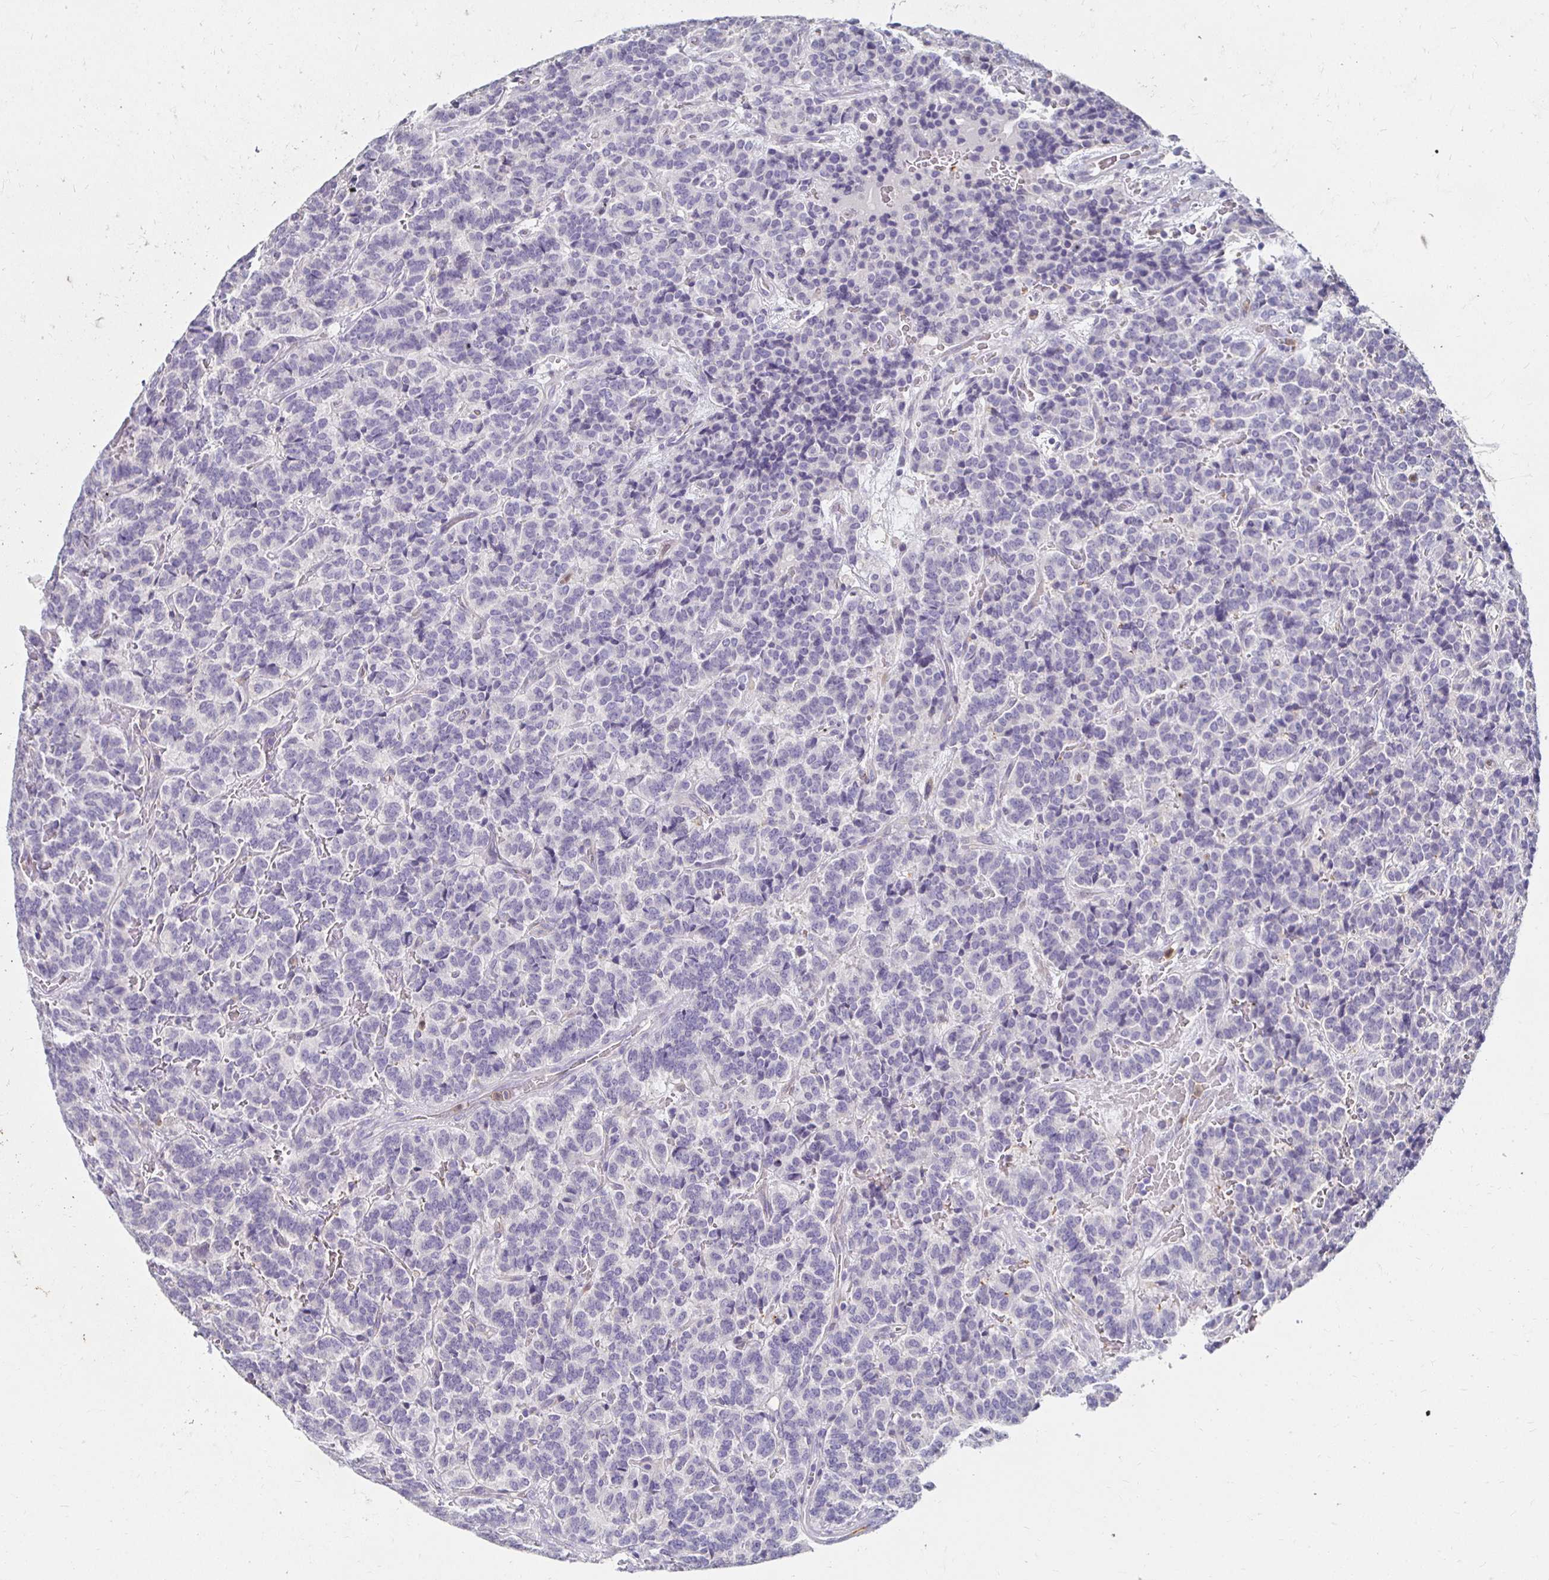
{"staining": {"intensity": "negative", "quantity": "none", "location": "none"}, "tissue": "carcinoid", "cell_type": "Tumor cells", "image_type": "cancer", "snomed": [{"axis": "morphology", "description": "Carcinoid, malignant, NOS"}, {"axis": "topography", "description": "Pancreas"}], "caption": "The micrograph reveals no staining of tumor cells in malignant carcinoid.", "gene": "GK2", "patient": {"sex": "male", "age": 36}}